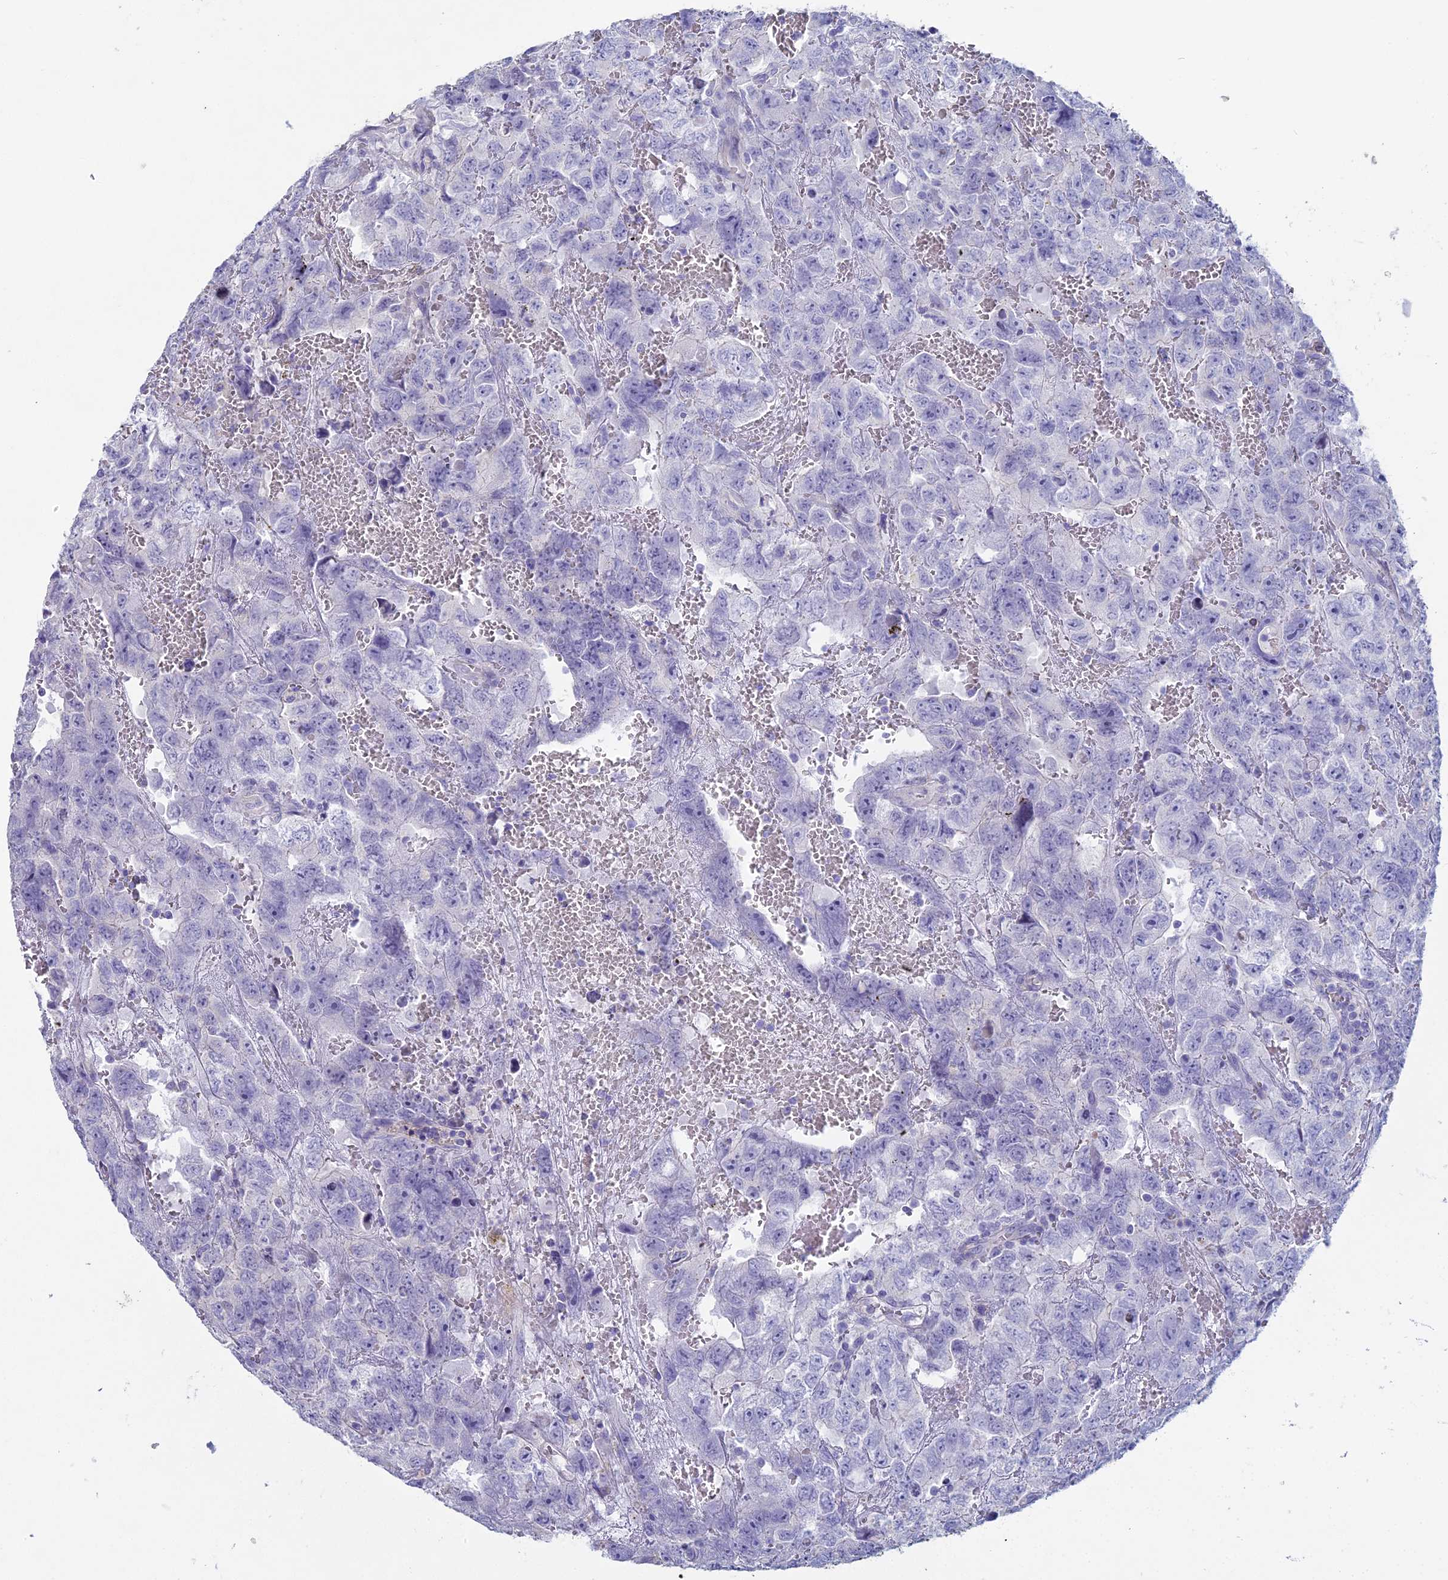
{"staining": {"intensity": "negative", "quantity": "none", "location": "none"}, "tissue": "testis cancer", "cell_type": "Tumor cells", "image_type": "cancer", "snomed": [{"axis": "morphology", "description": "Carcinoma, Embryonal, NOS"}, {"axis": "topography", "description": "Testis"}], "caption": "The photomicrograph displays no significant expression in tumor cells of testis embryonal carcinoma.", "gene": "NCAM1", "patient": {"sex": "male", "age": 45}}